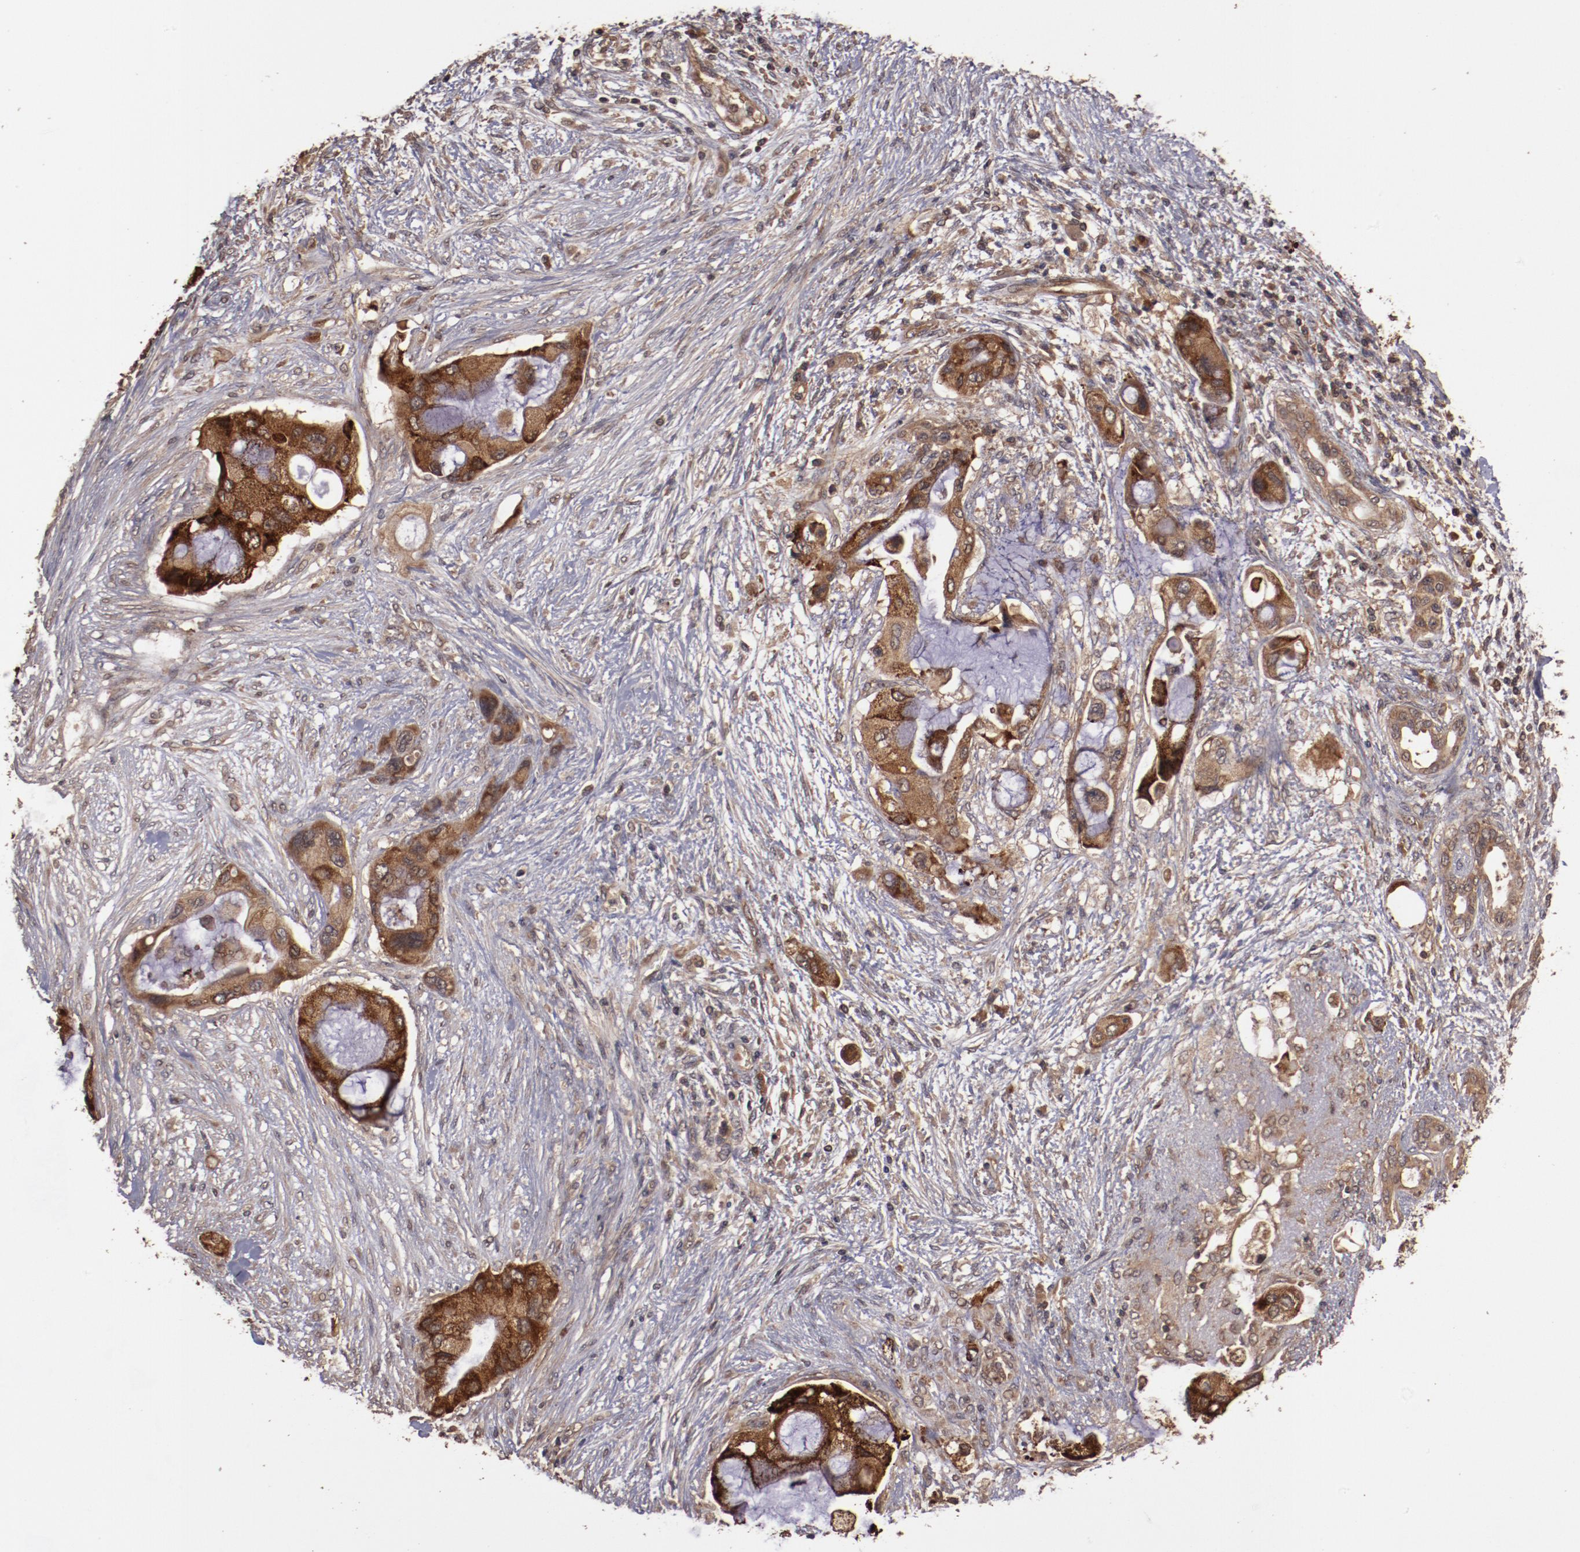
{"staining": {"intensity": "strong", "quantity": ">75%", "location": "cytoplasmic/membranous"}, "tissue": "pancreatic cancer", "cell_type": "Tumor cells", "image_type": "cancer", "snomed": [{"axis": "morphology", "description": "Adenocarcinoma, NOS"}, {"axis": "topography", "description": "Pancreas"}], "caption": "Pancreatic adenocarcinoma stained with immunohistochemistry (IHC) exhibits strong cytoplasmic/membranous expression in approximately >75% of tumor cells.", "gene": "TXNDC16", "patient": {"sex": "female", "age": 59}}